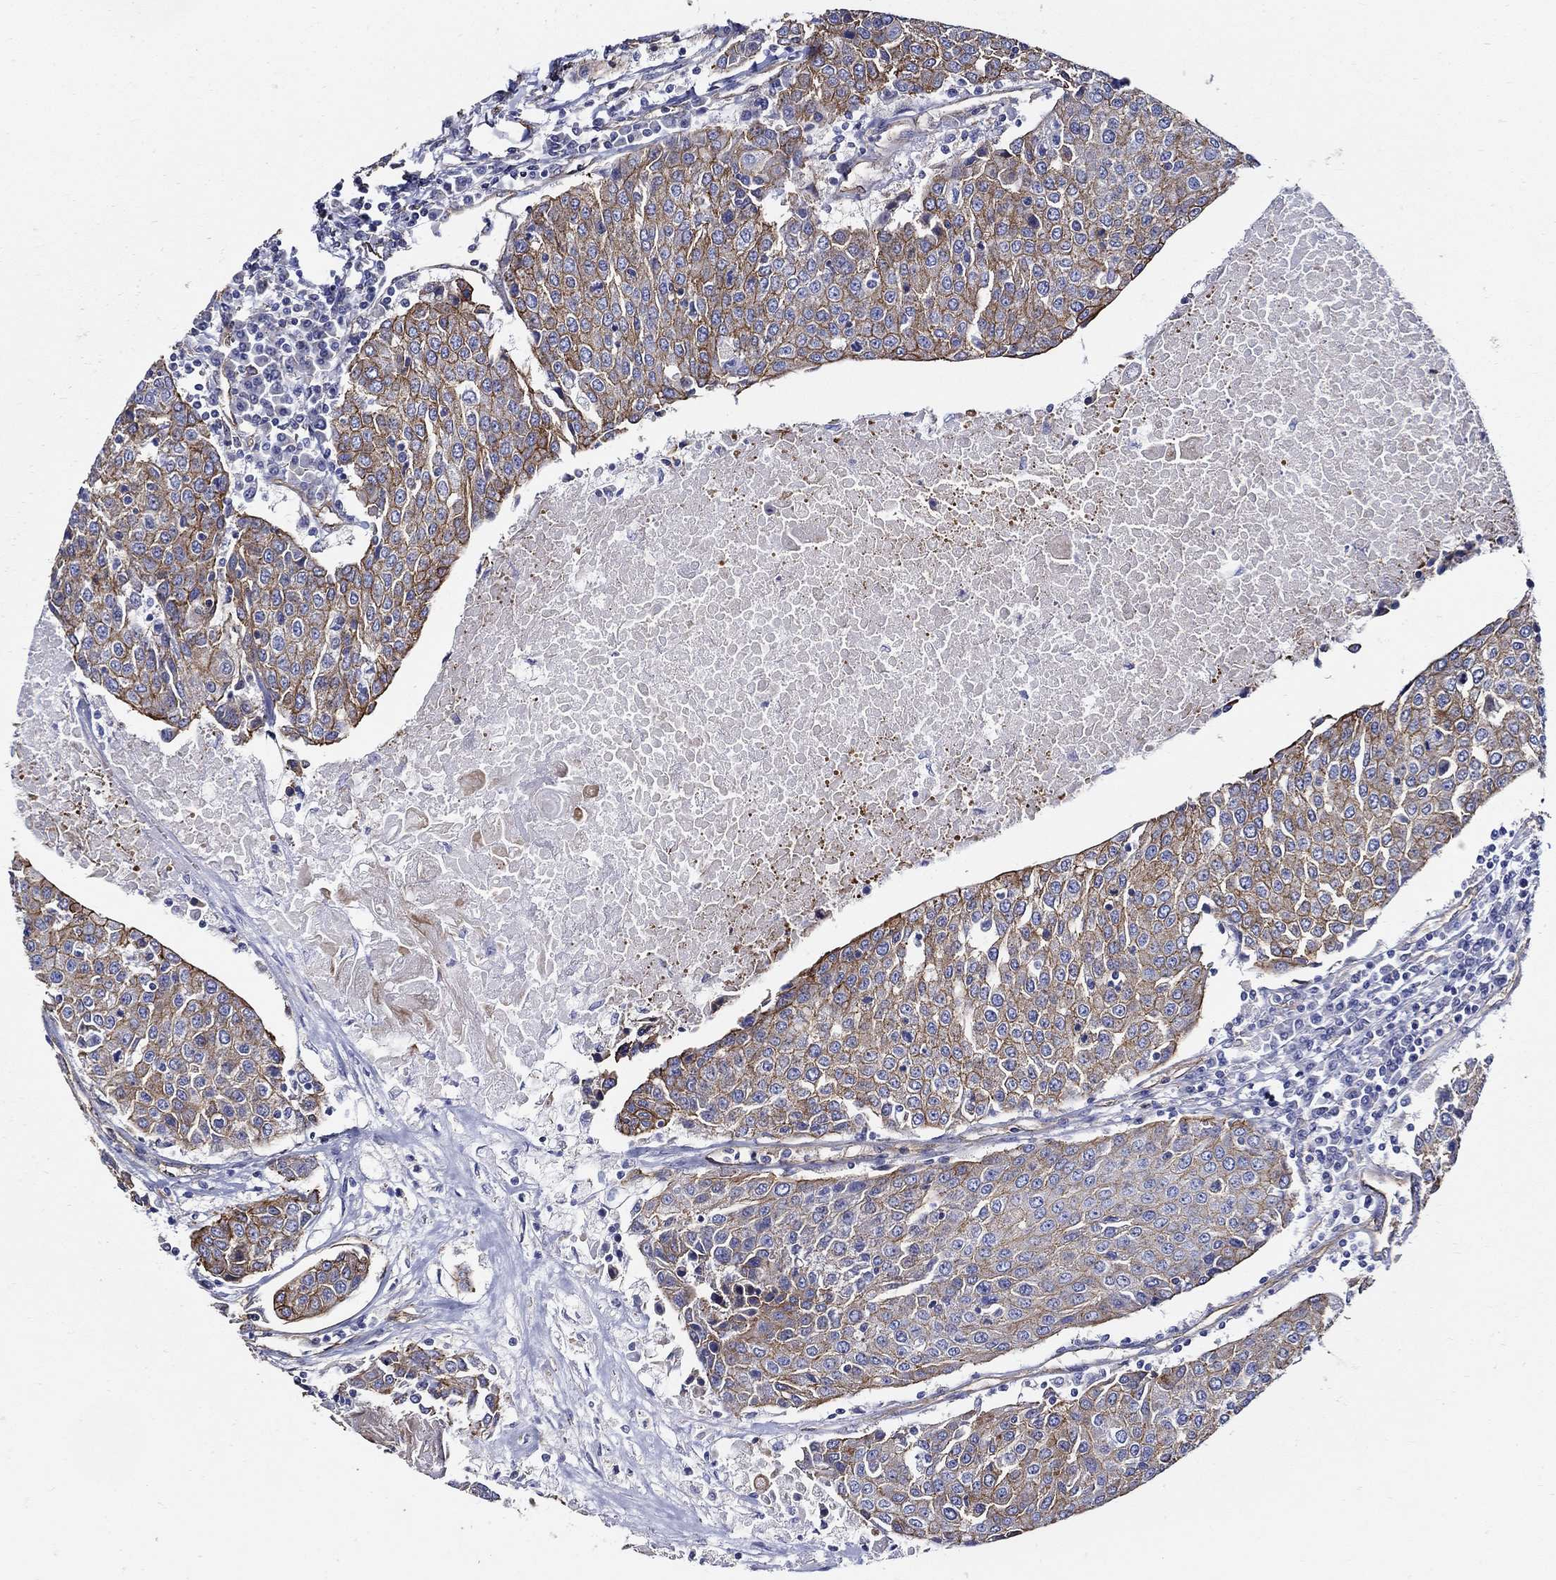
{"staining": {"intensity": "moderate", "quantity": ">75%", "location": "cytoplasmic/membranous"}, "tissue": "urothelial cancer", "cell_type": "Tumor cells", "image_type": "cancer", "snomed": [{"axis": "morphology", "description": "Urothelial carcinoma, High grade"}, {"axis": "topography", "description": "Urinary bladder"}], "caption": "This photomicrograph displays urothelial cancer stained with immunohistochemistry to label a protein in brown. The cytoplasmic/membranous of tumor cells show moderate positivity for the protein. Nuclei are counter-stained blue.", "gene": "APBB3", "patient": {"sex": "female", "age": 85}}